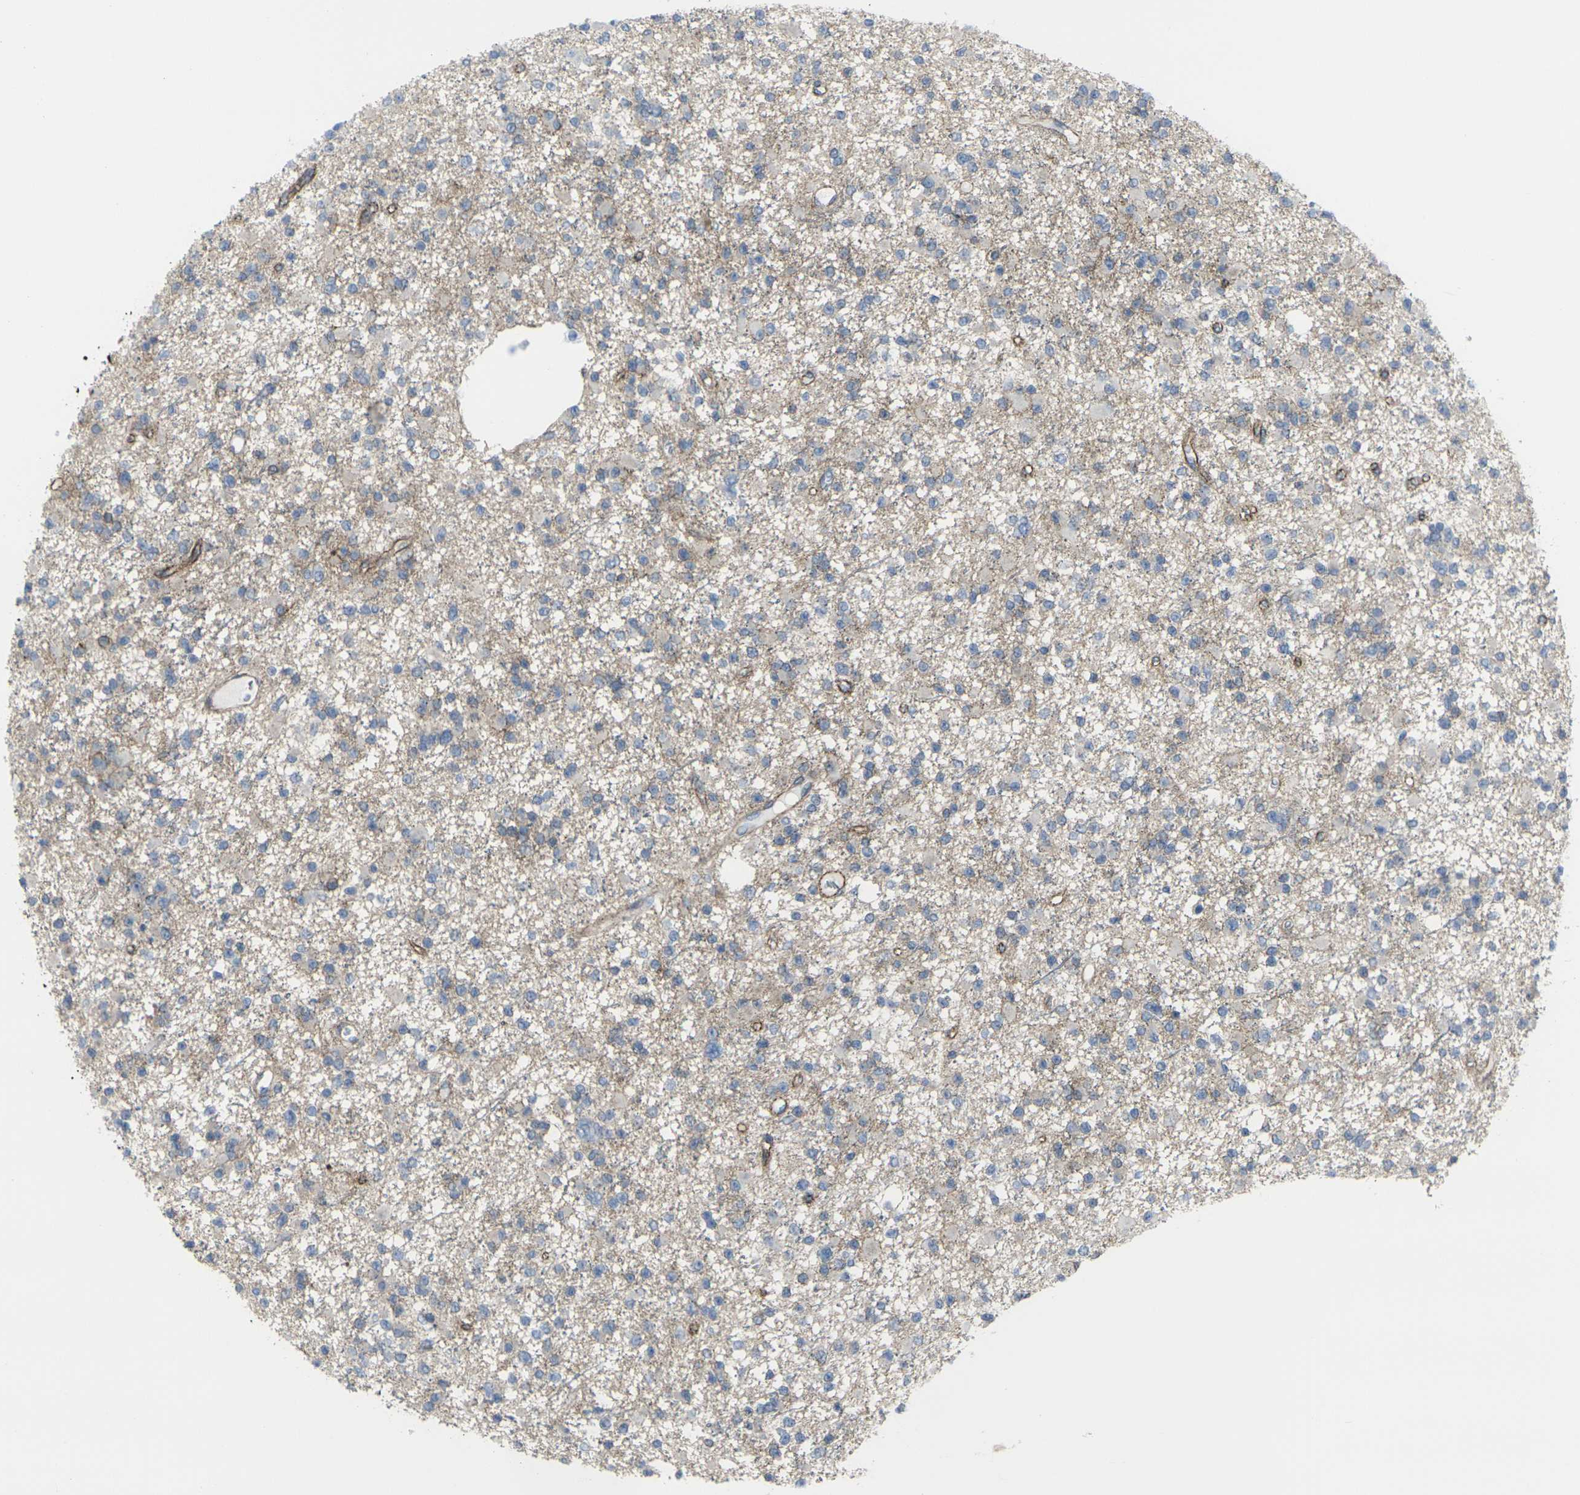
{"staining": {"intensity": "negative", "quantity": "none", "location": "none"}, "tissue": "glioma", "cell_type": "Tumor cells", "image_type": "cancer", "snomed": [{"axis": "morphology", "description": "Glioma, malignant, Low grade"}, {"axis": "topography", "description": "Brain"}], "caption": "An image of human low-grade glioma (malignant) is negative for staining in tumor cells.", "gene": "CDH11", "patient": {"sex": "female", "age": 22}}